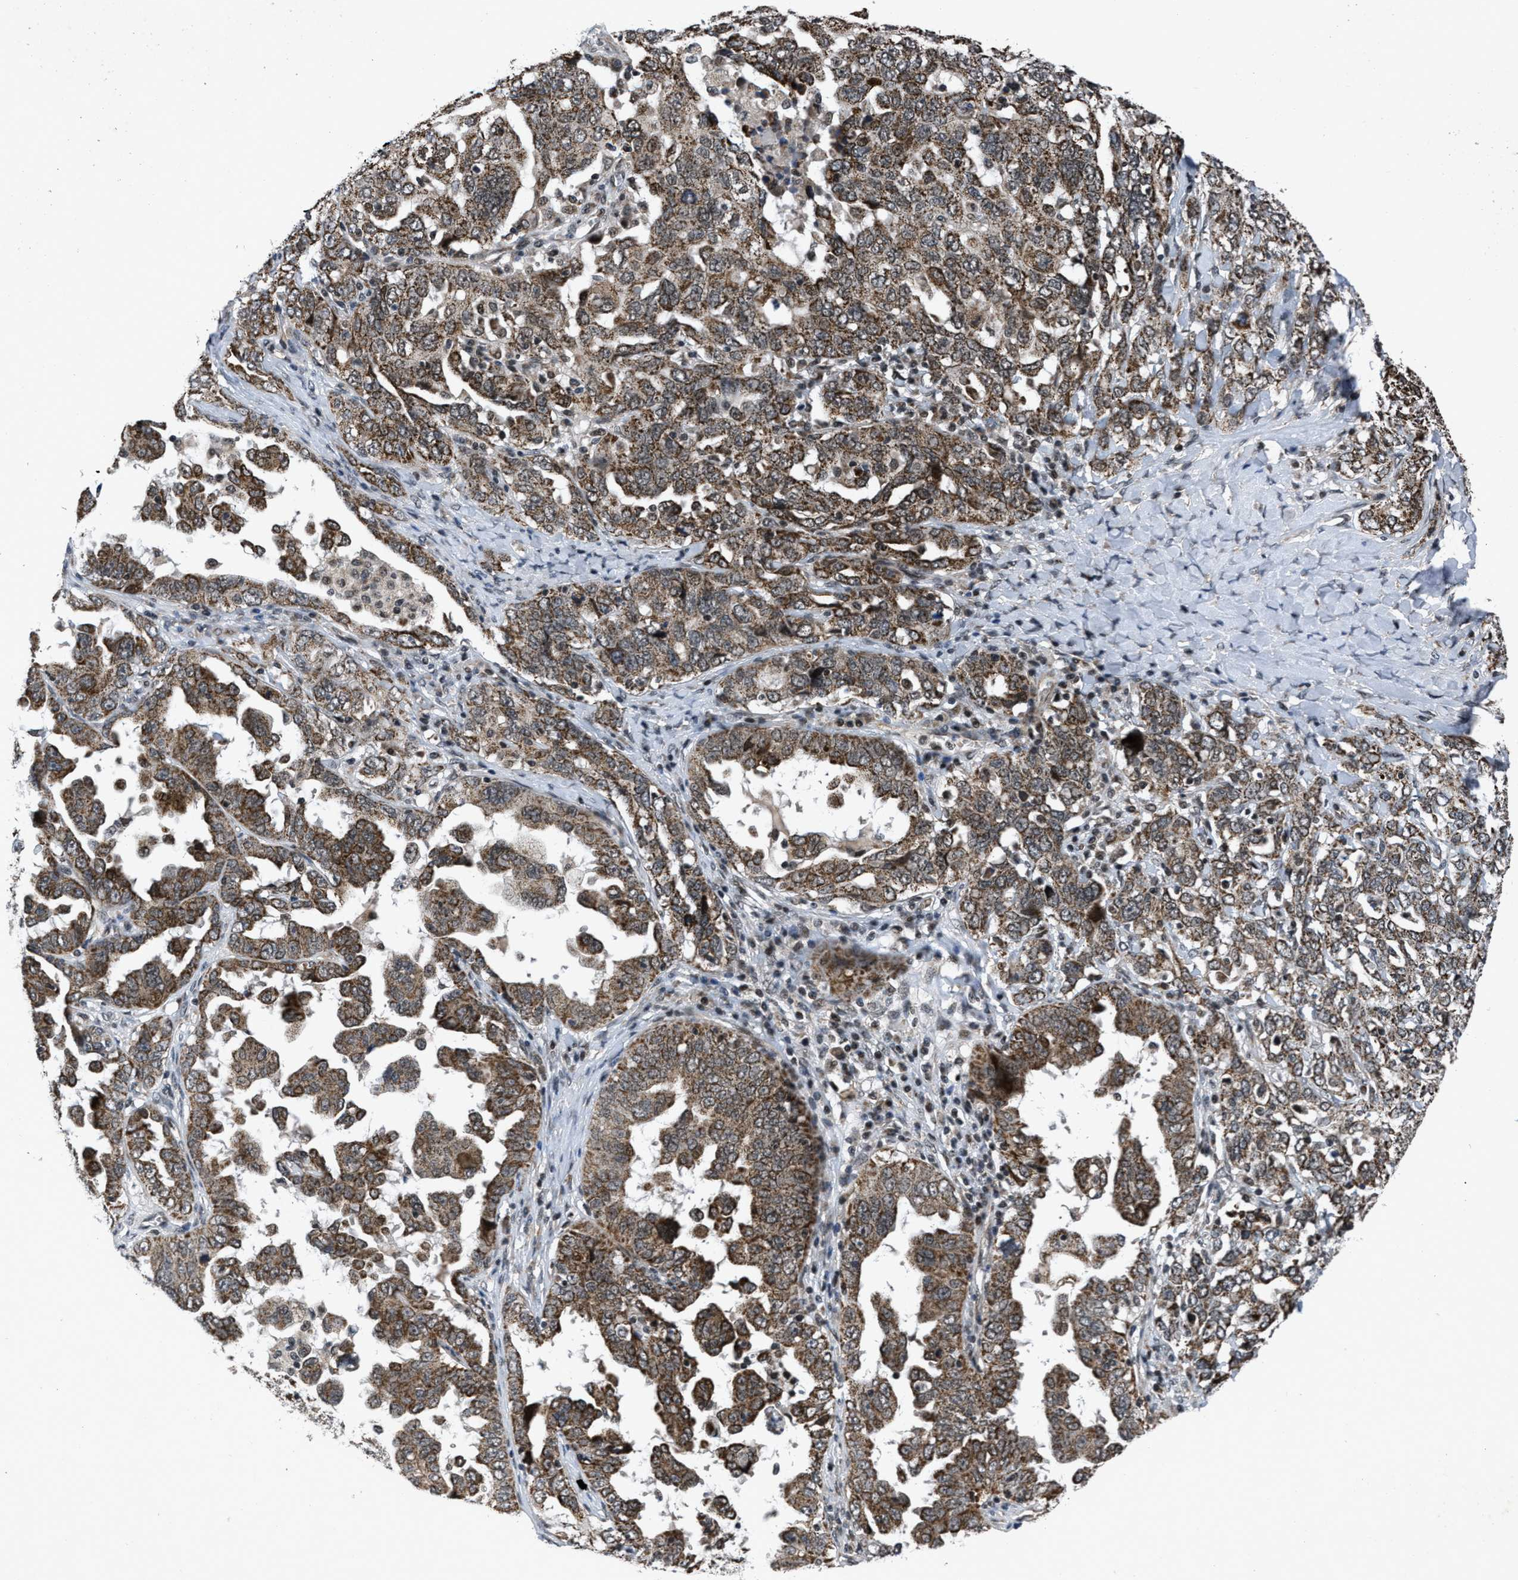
{"staining": {"intensity": "moderate", "quantity": ">75%", "location": "cytoplasmic/membranous"}, "tissue": "ovarian cancer", "cell_type": "Tumor cells", "image_type": "cancer", "snomed": [{"axis": "morphology", "description": "Carcinoma, endometroid"}, {"axis": "topography", "description": "Ovary"}], "caption": "This photomicrograph displays endometroid carcinoma (ovarian) stained with immunohistochemistry (IHC) to label a protein in brown. The cytoplasmic/membranous of tumor cells show moderate positivity for the protein. Nuclei are counter-stained blue.", "gene": "ZNHIT1", "patient": {"sex": "female", "age": 62}}